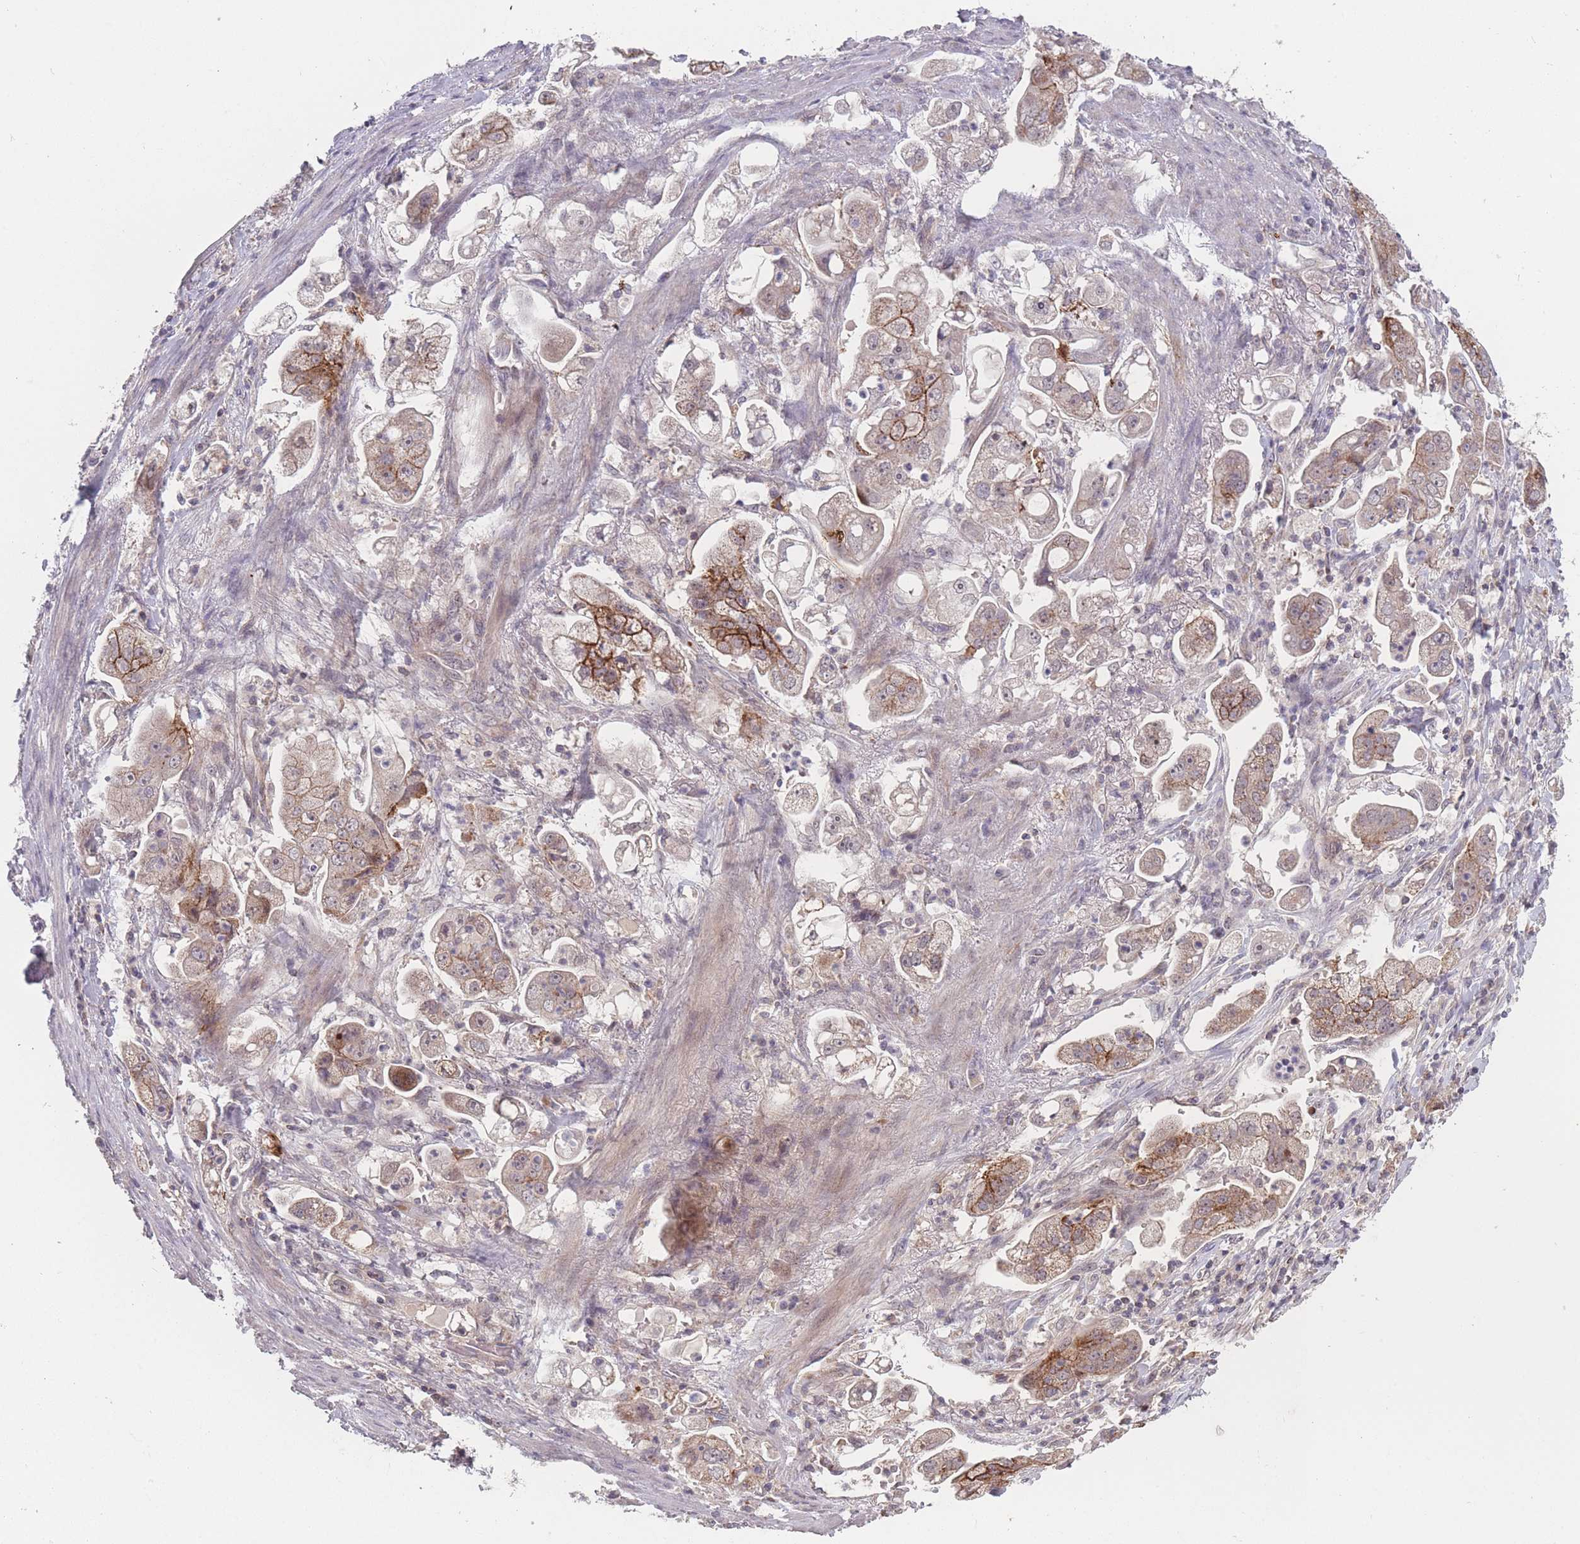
{"staining": {"intensity": "moderate", "quantity": "<25%", "location": "cytoplasmic/membranous"}, "tissue": "stomach cancer", "cell_type": "Tumor cells", "image_type": "cancer", "snomed": [{"axis": "morphology", "description": "Adenocarcinoma, NOS"}, {"axis": "topography", "description": "Stomach"}], "caption": "Protein analysis of stomach cancer (adenocarcinoma) tissue exhibits moderate cytoplasmic/membranous positivity in approximately <25% of tumor cells.", "gene": "TMEM232", "patient": {"sex": "male", "age": 62}}